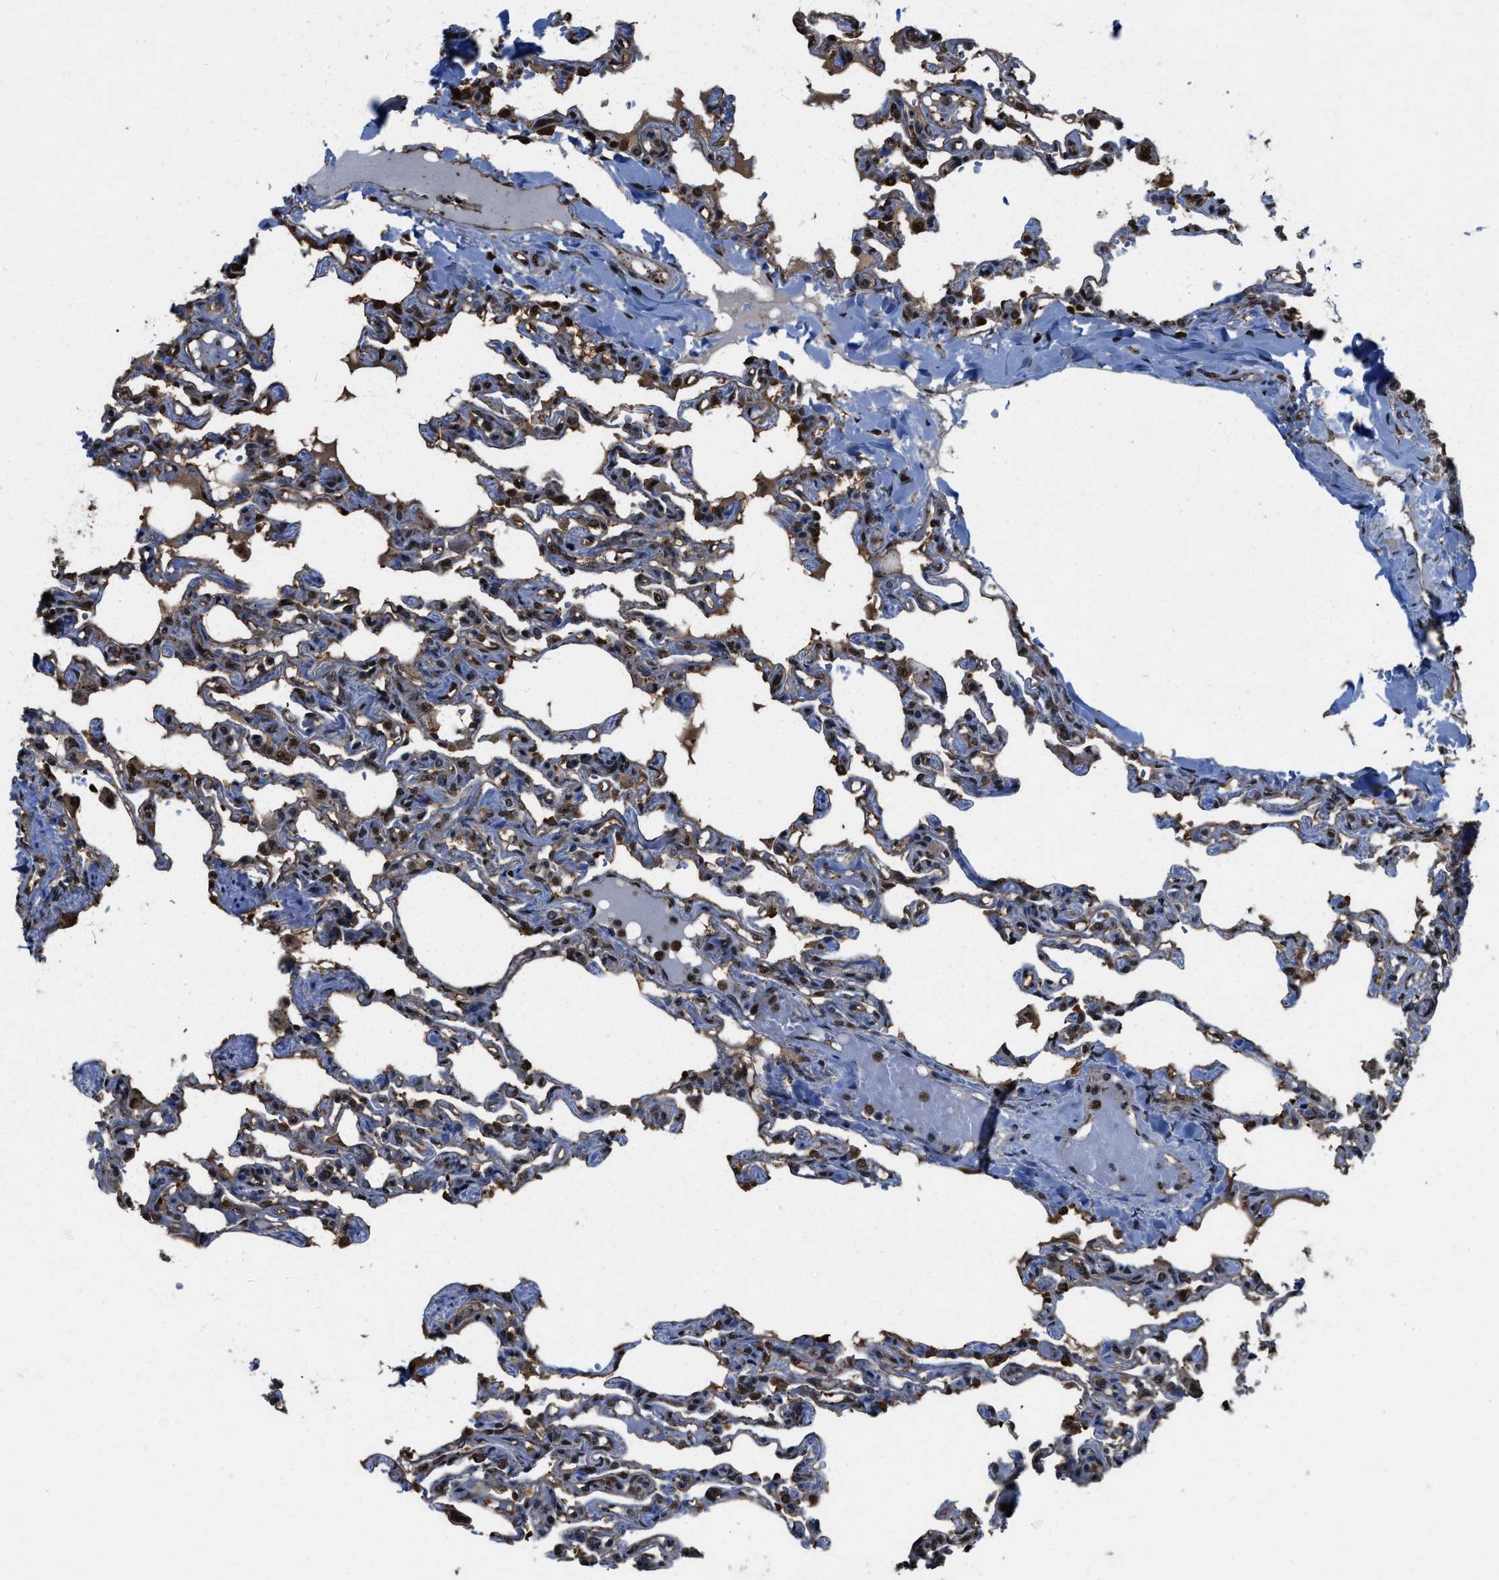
{"staining": {"intensity": "moderate", "quantity": ">75%", "location": "cytoplasmic/membranous,nuclear"}, "tissue": "lung", "cell_type": "Alveolar cells", "image_type": "normal", "snomed": [{"axis": "morphology", "description": "Normal tissue, NOS"}, {"axis": "topography", "description": "Lung"}], "caption": "Immunohistochemical staining of normal lung exhibits moderate cytoplasmic/membranous,nuclear protein staining in approximately >75% of alveolar cells. The protein is shown in brown color, while the nuclei are stained blue.", "gene": "FNTA", "patient": {"sex": "male", "age": 21}}